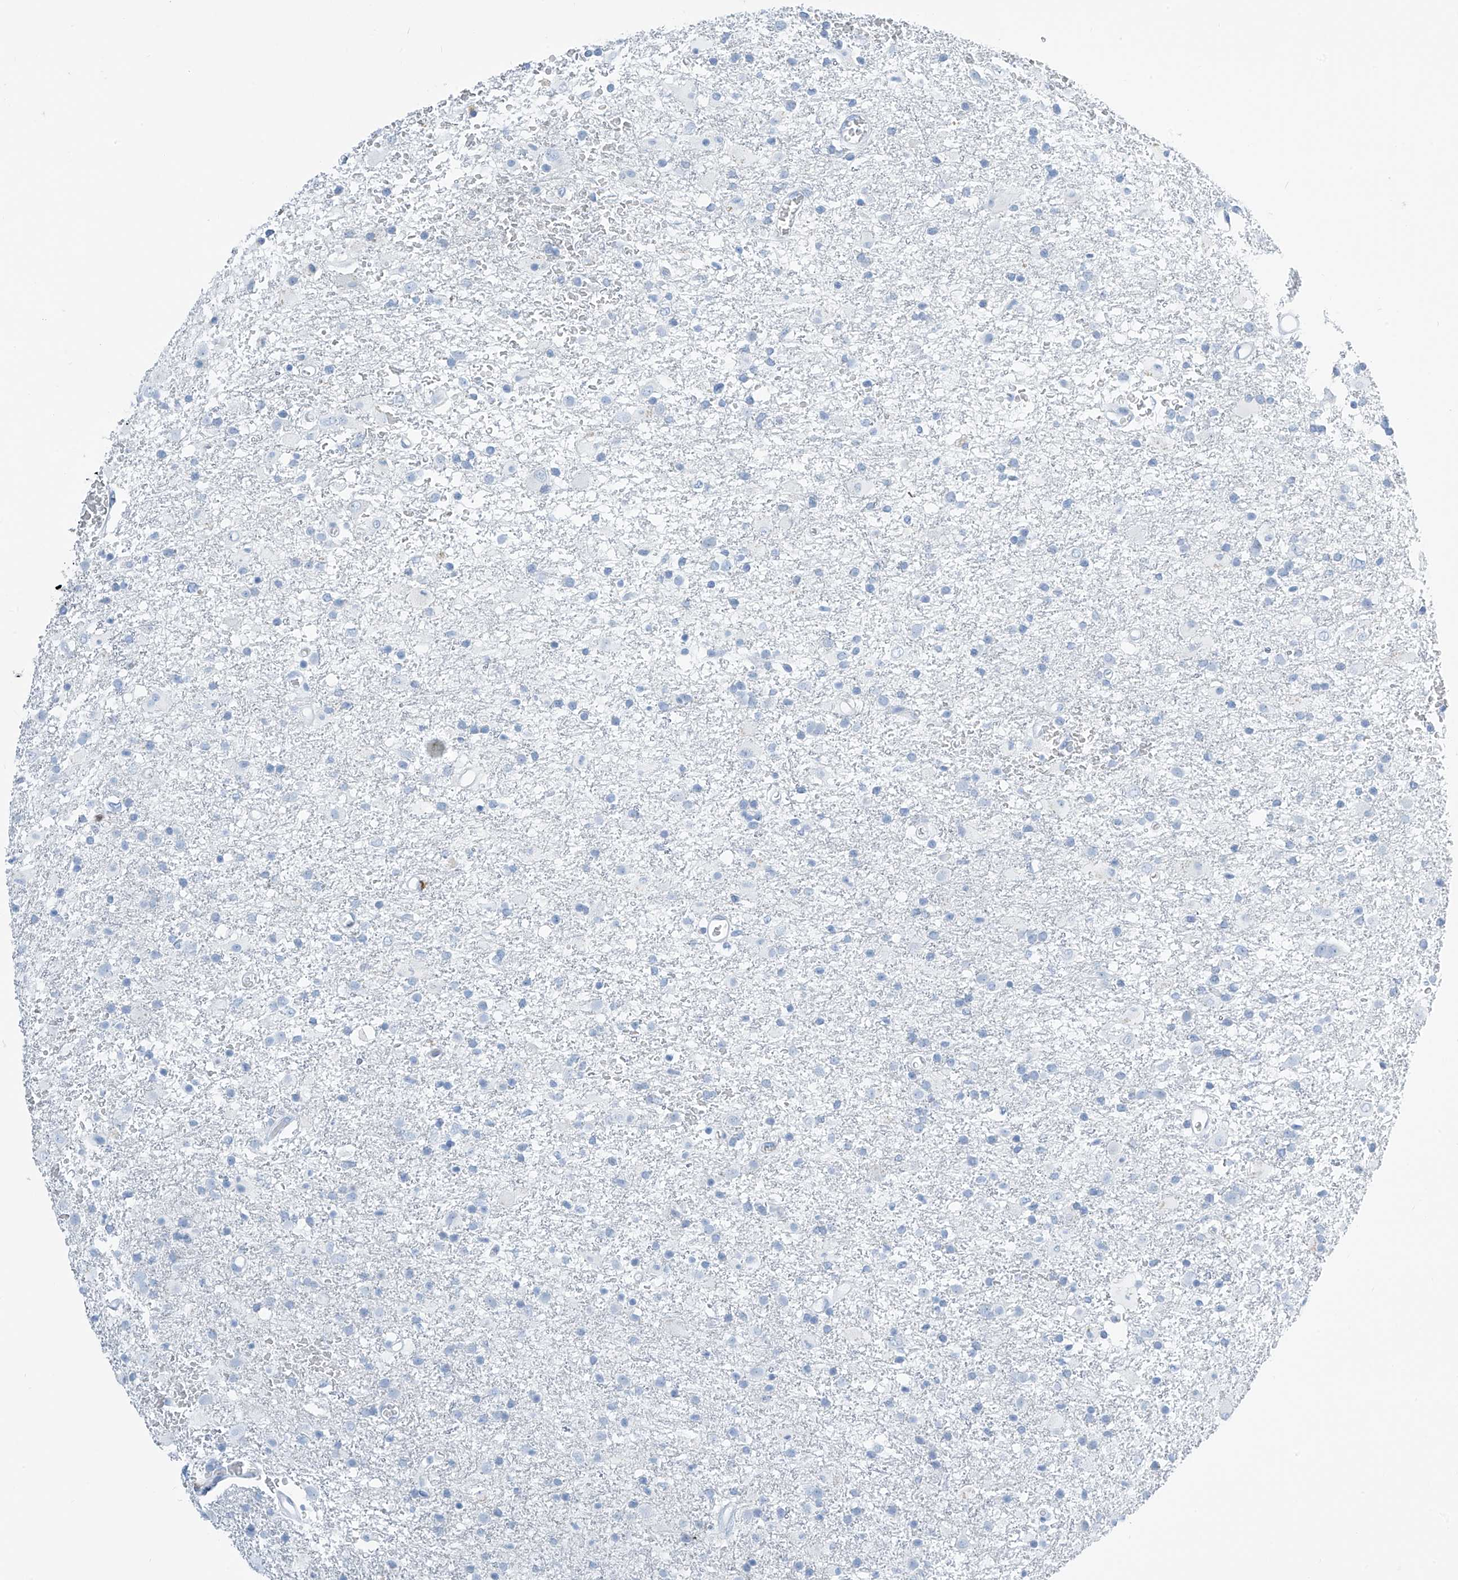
{"staining": {"intensity": "negative", "quantity": "none", "location": "none"}, "tissue": "glioma", "cell_type": "Tumor cells", "image_type": "cancer", "snomed": [{"axis": "morphology", "description": "Glioma, malignant, Low grade"}, {"axis": "topography", "description": "Brain"}], "caption": "Immunohistochemistry micrograph of neoplastic tissue: human glioma stained with DAB exhibits no significant protein positivity in tumor cells.", "gene": "SGO2", "patient": {"sex": "male", "age": 65}}